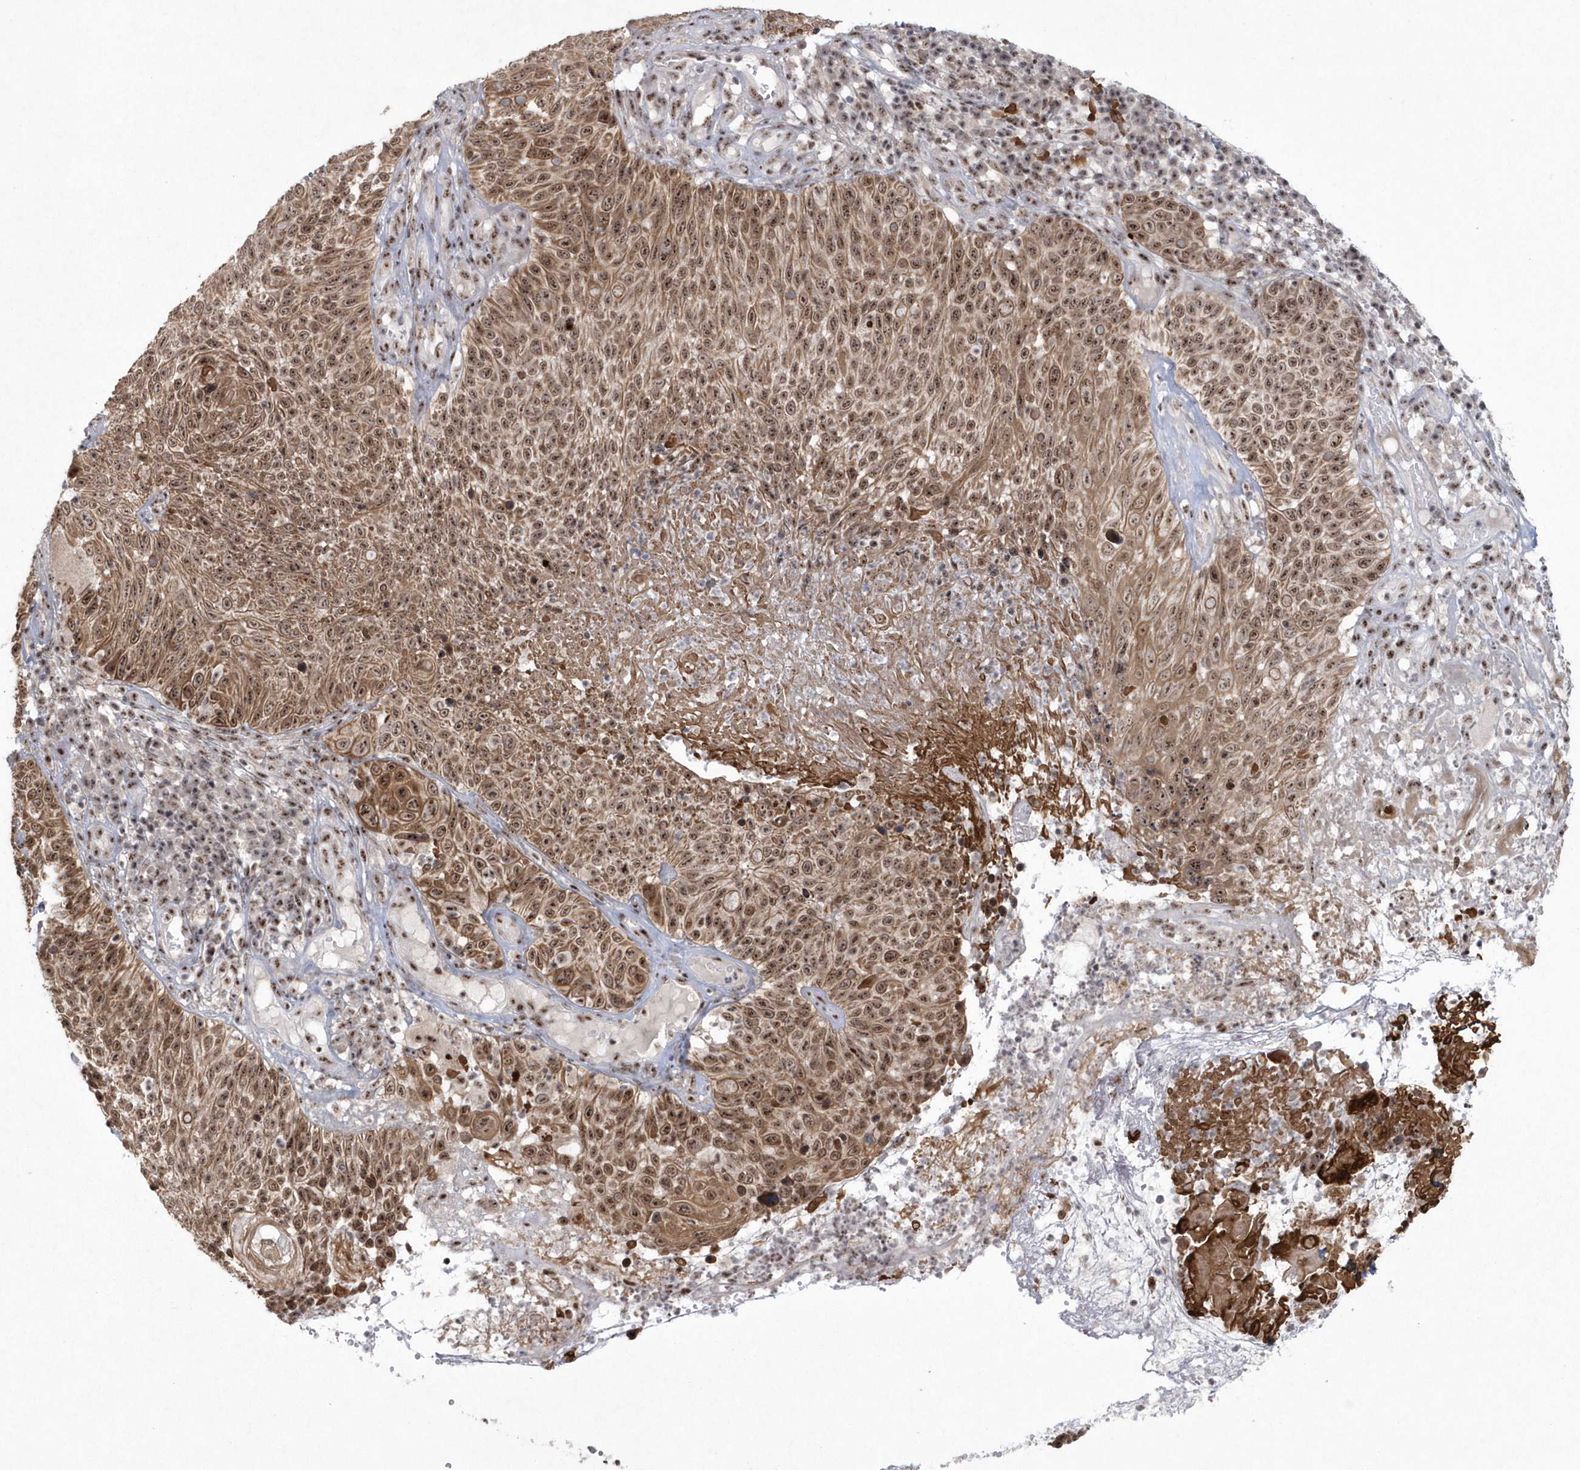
{"staining": {"intensity": "moderate", "quantity": ">75%", "location": "cytoplasmic/membranous,nuclear"}, "tissue": "cervical cancer", "cell_type": "Tumor cells", "image_type": "cancer", "snomed": [{"axis": "morphology", "description": "Squamous cell carcinoma, NOS"}, {"axis": "topography", "description": "Cervix"}], "caption": "High-magnification brightfield microscopy of squamous cell carcinoma (cervical) stained with DAB (brown) and counterstained with hematoxylin (blue). tumor cells exhibit moderate cytoplasmic/membranous and nuclear expression is appreciated in approximately>75% of cells.", "gene": "KDM6B", "patient": {"sex": "female", "age": 74}}